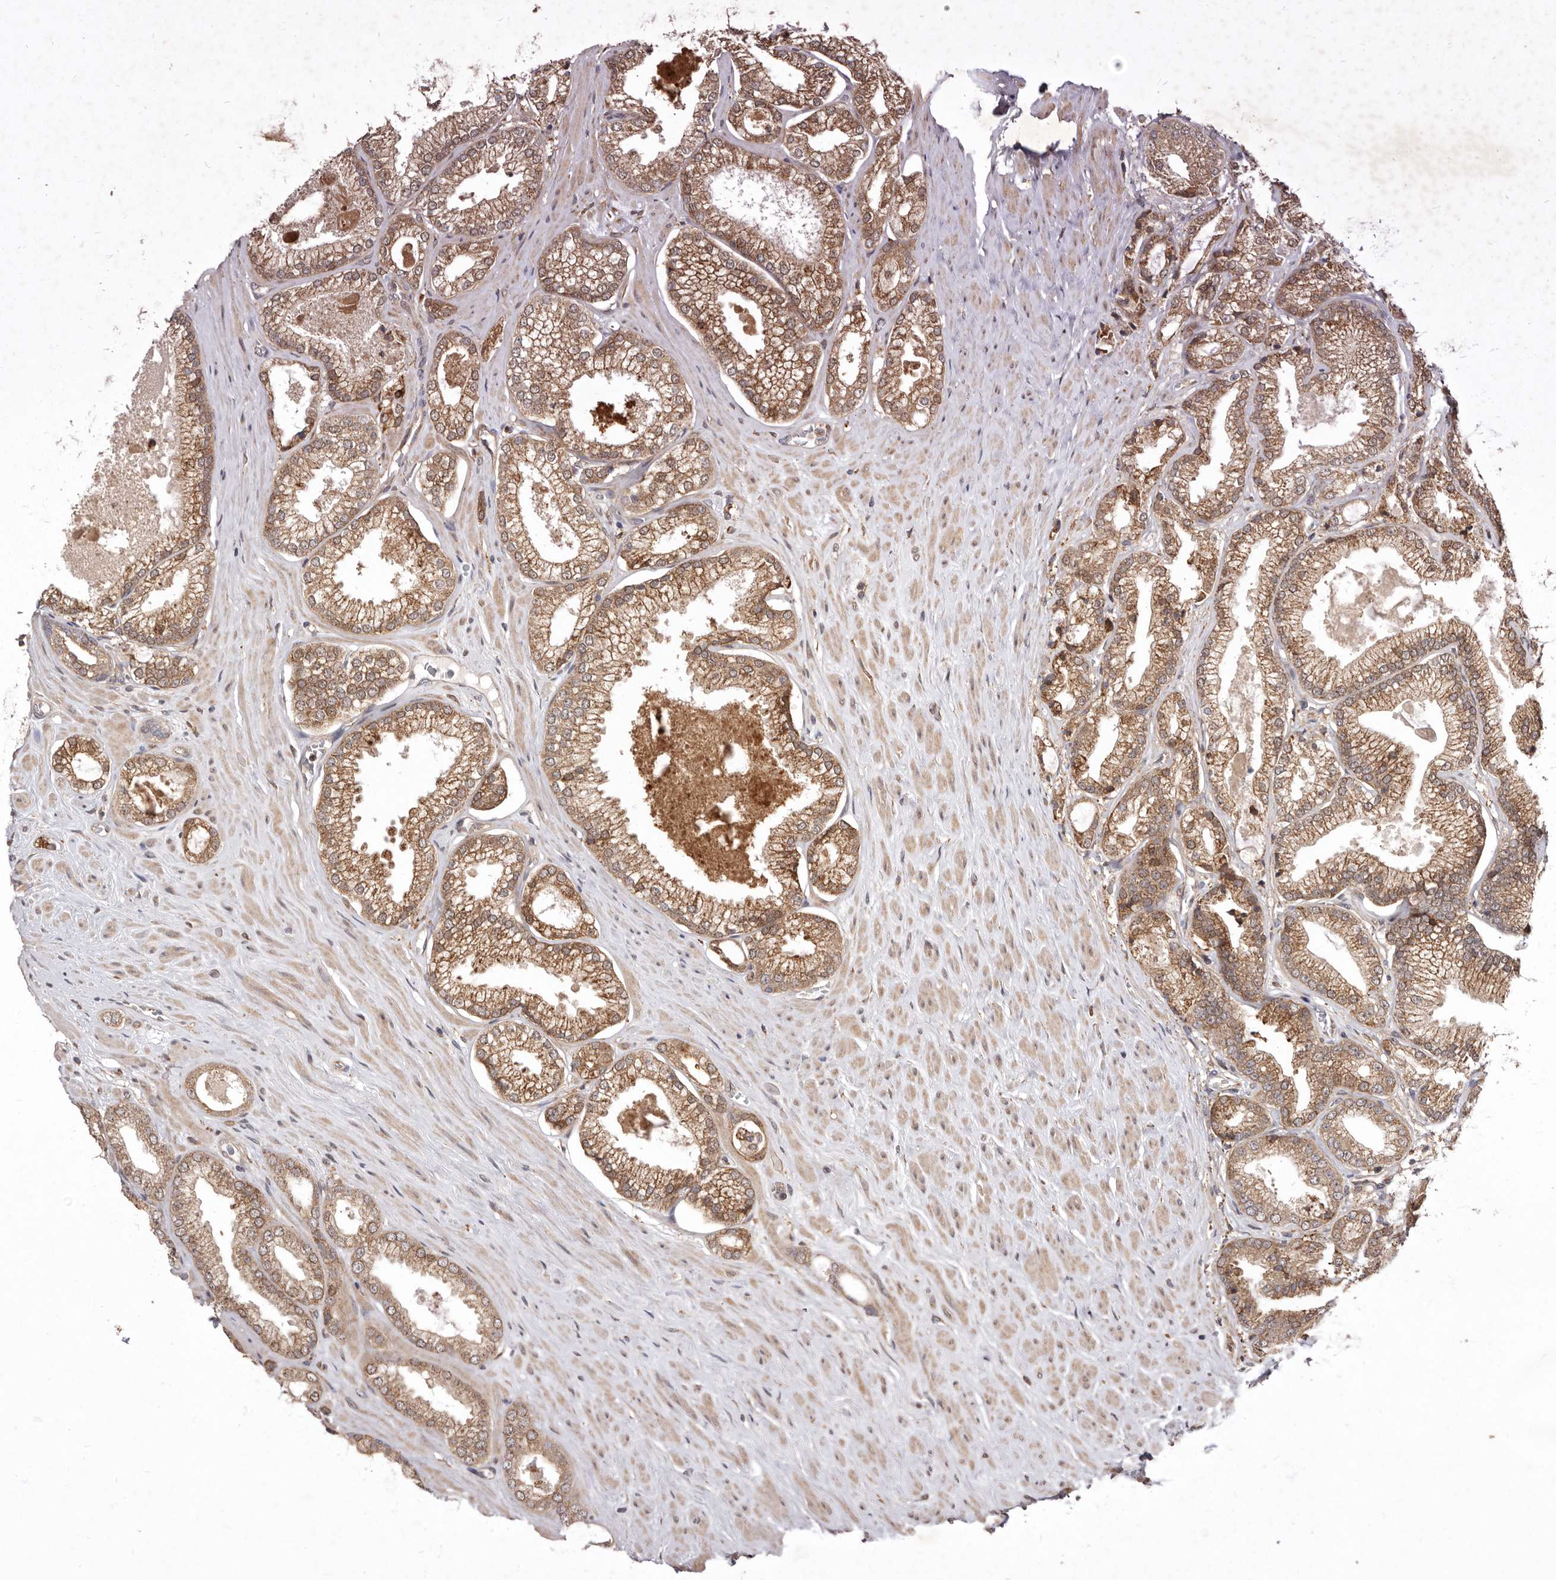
{"staining": {"intensity": "moderate", "quantity": ">75%", "location": "cytoplasmic/membranous"}, "tissue": "prostate cancer", "cell_type": "Tumor cells", "image_type": "cancer", "snomed": [{"axis": "morphology", "description": "Adenocarcinoma, Low grade"}, {"axis": "topography", "description": "Prostate"}], "caption": "Tumor cells display moderate cytoplasmic/membranous staining in about >75% of cells in prostate cancer.", "gene": "RRM2B", "patient": {"sex": "male", "age": 62}}